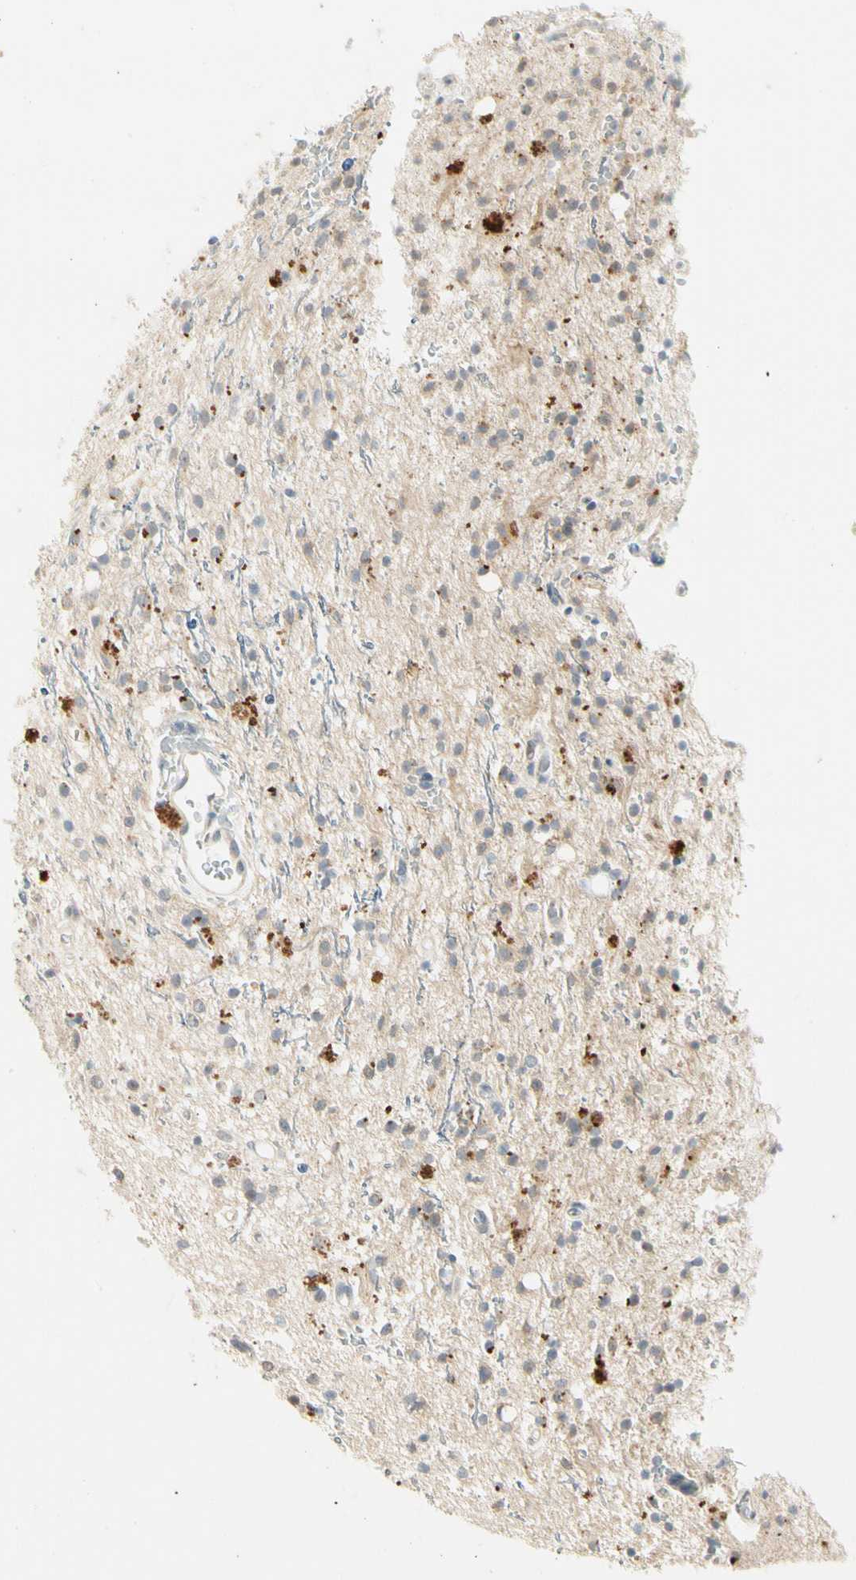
{"staining": {"intensity": "negative", "quantity": "none", "location": "none"}, "tissue": "glioma", "cell_type": "Tumor cells", "image_type": "cancer", "snomed": [{"axis": "morphology", "description": "Glioma, malignant, High grade"}, {"axis": "topography", "description": "Brain"}], "caption": "Immunohistochemistry of malignant high-grade glioma shows no staining in tumor cells.", "gene": "PITX1", "patient": {"sex": "male", "age": 47}}